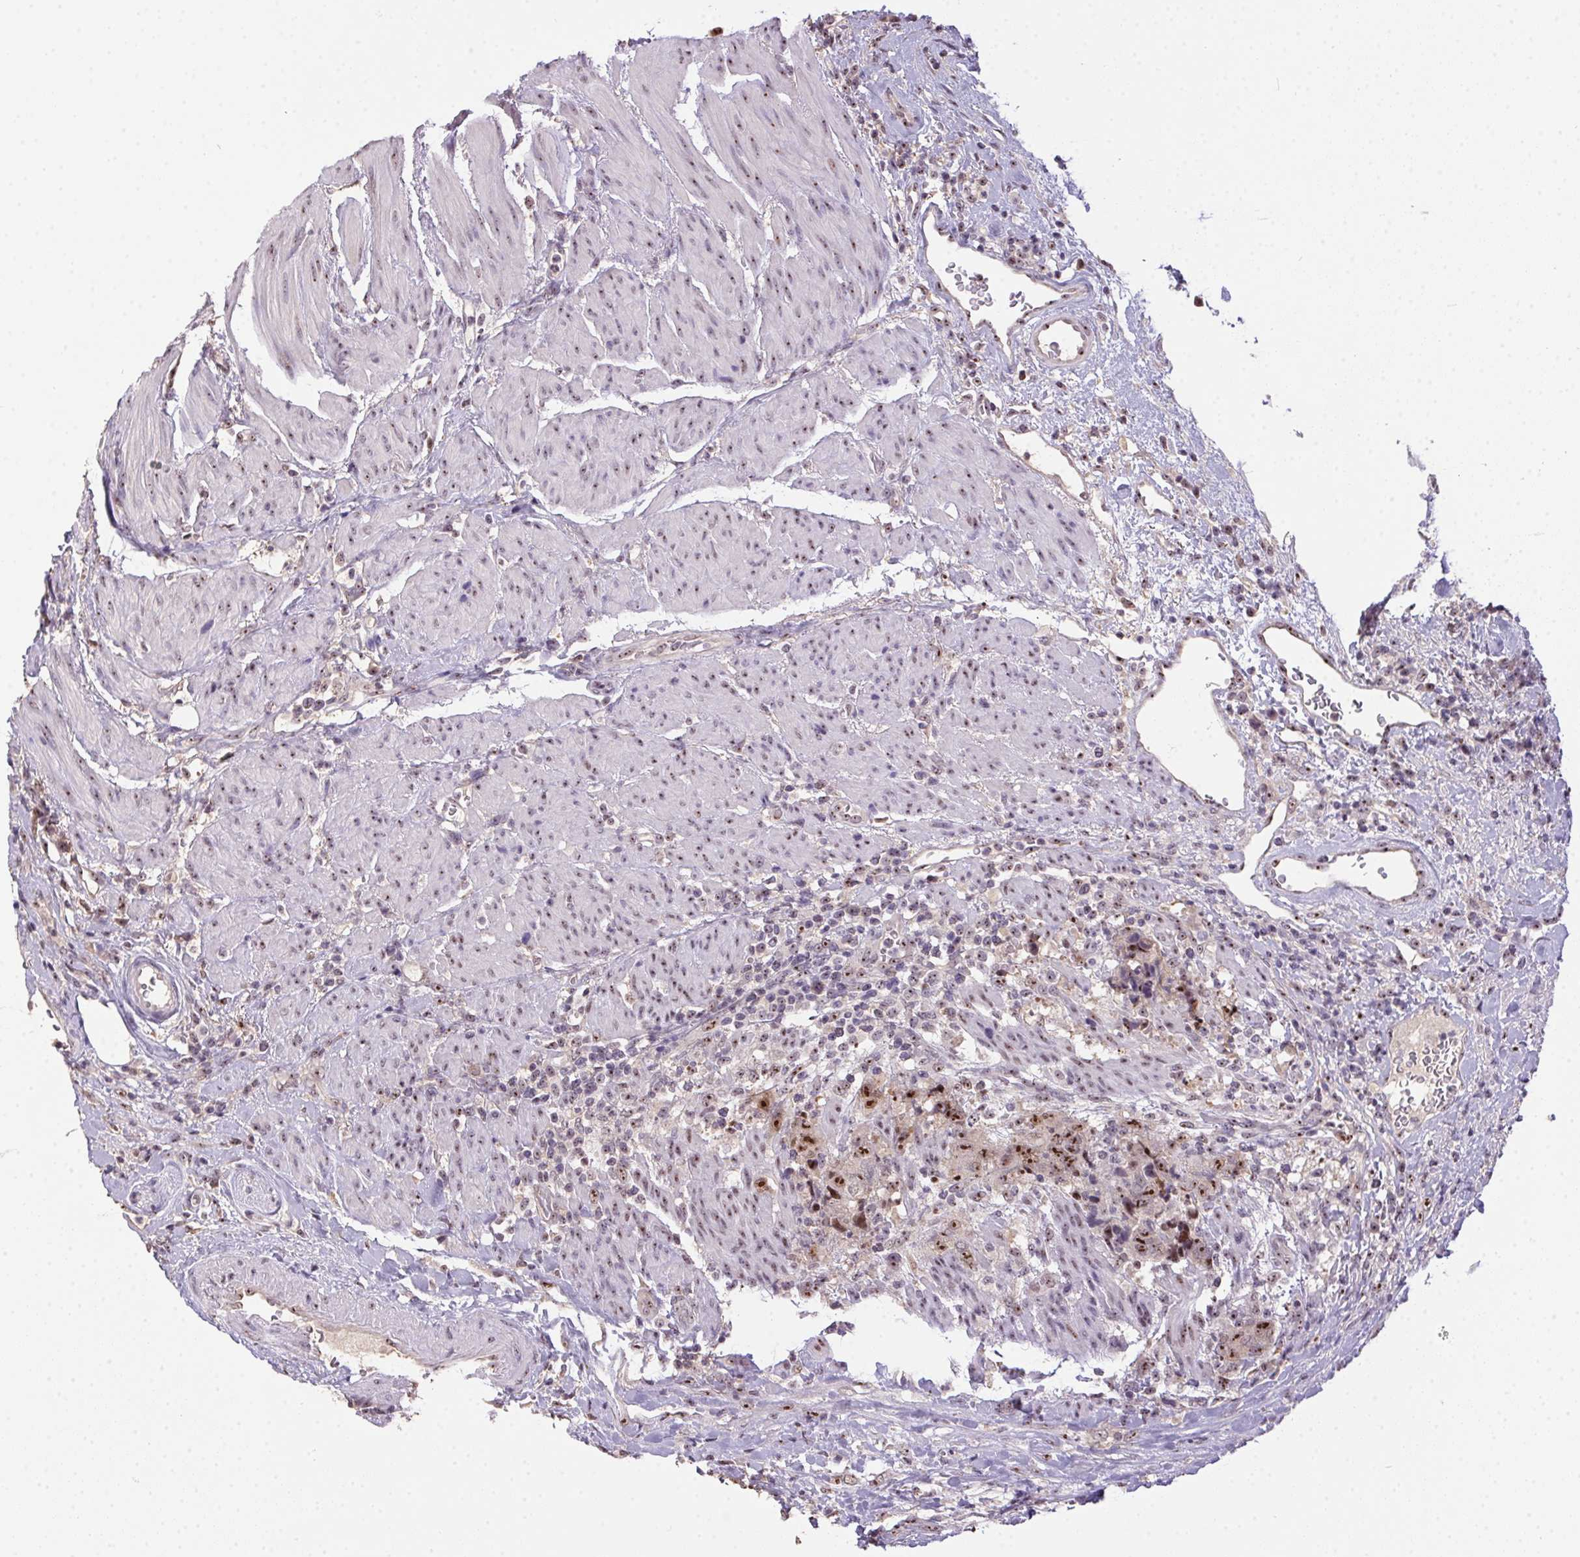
{"staining": {"intensity": "moderate", "quantity": ">75%", "location": "nuclear"}, "tissue": "urothelial cancer", "cell_type": "Tumor cells", "image_type": "cancer", "snomed": [{"axis": "morphology", "description": "Urothelial carcinoma, High grade"}, {"axis": "topography", "description": "Urinary bladder"}], "caption": "DAB (3,3'-diaminobenzidine) immunohistochemical staining of human high-grade urothelial carcinoma exhibits moderate nuclear protein staining in approximately >75% of tumor cells. (DAB (3,3'-diaminobenzidine) IHC, brown staining for protein, blue staining for nuclei).", "gene": "BATF2", "patient": {"sex": "female", "age": 78}}